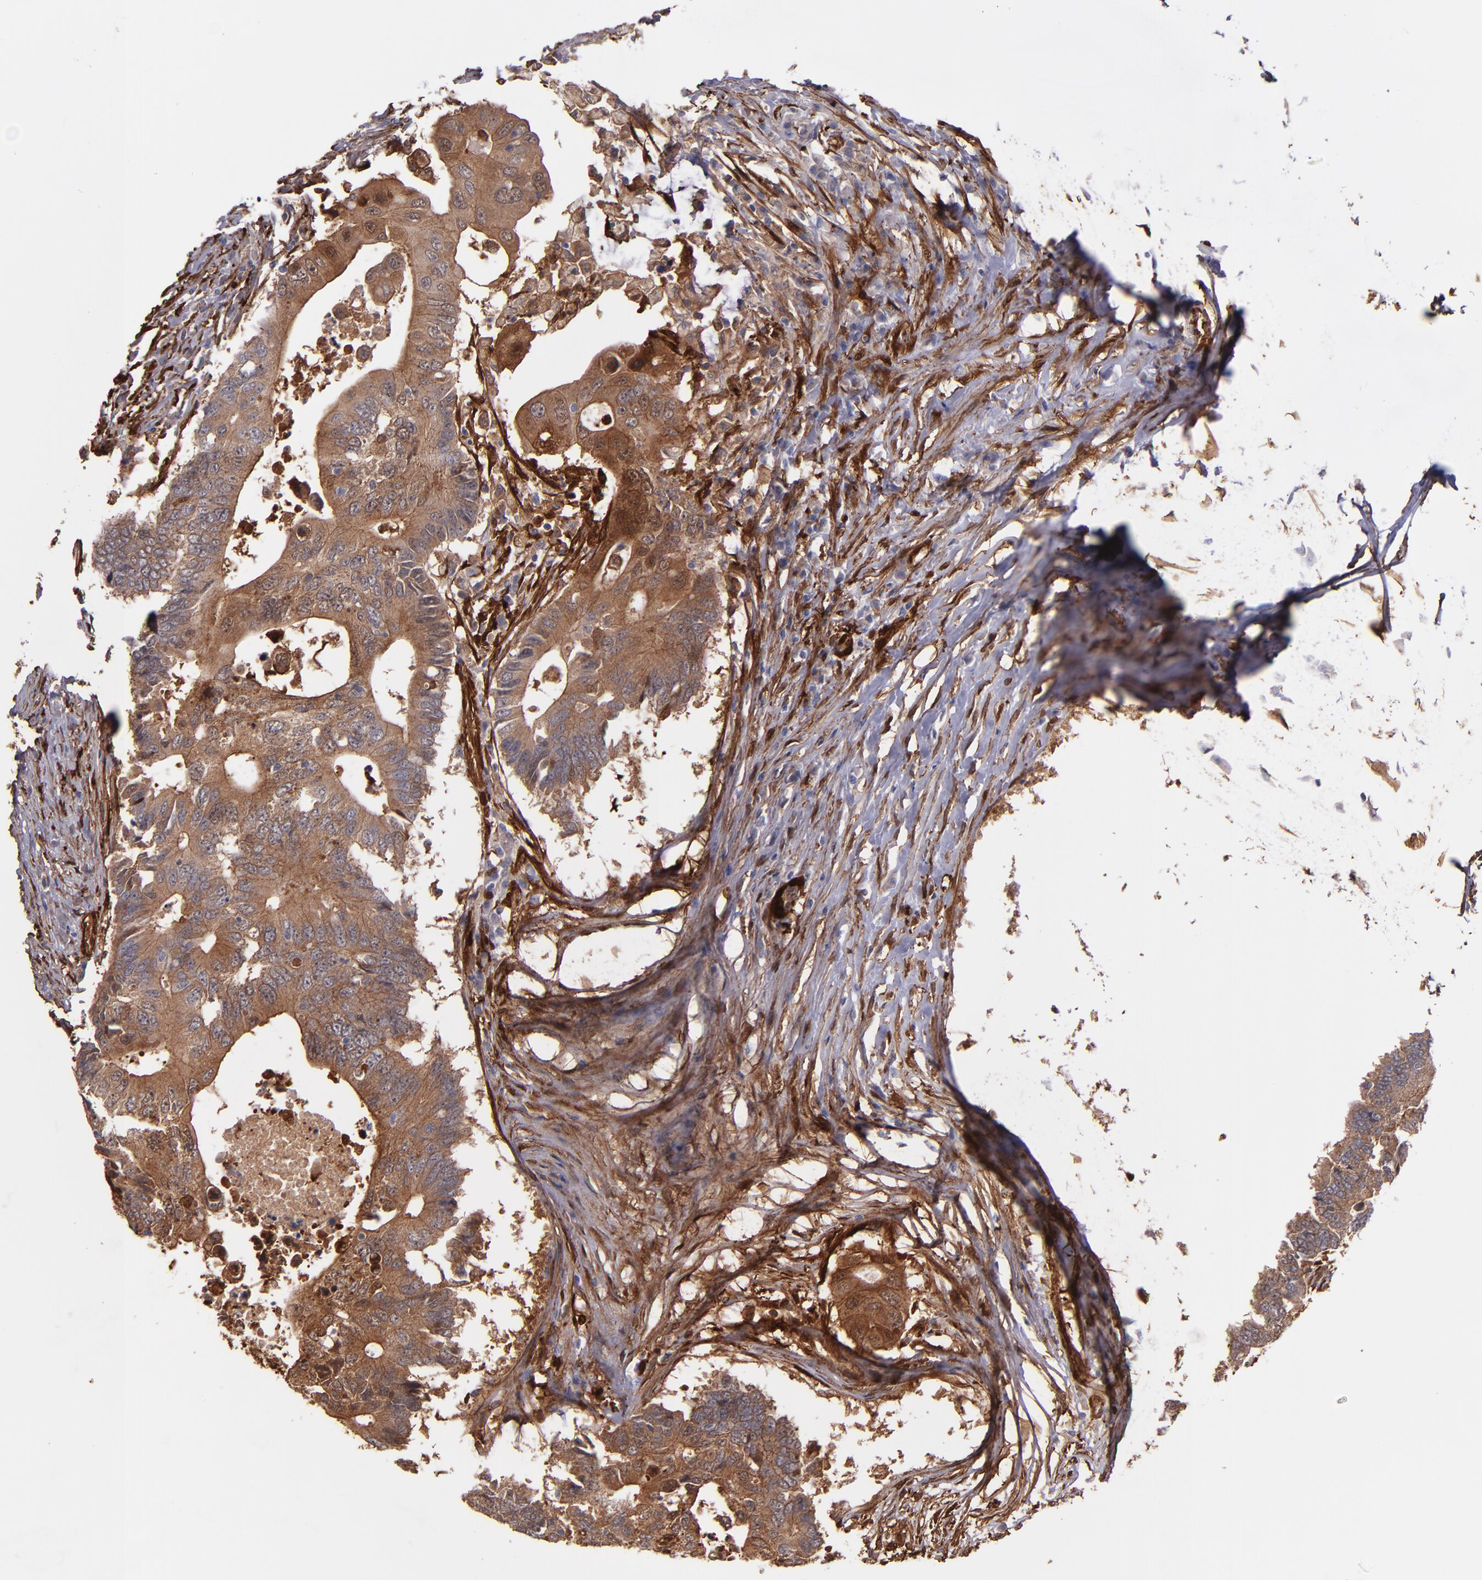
{"staining": {"intensity": "moderate", "quantity": ">75%", "location": "cytoplasmic/membranous"}, "tissue": "colorectal cancer", "cell_type": "Tumor cells", "image_type": "cancer", "snomed": [{"axis": "morphology", "description": "Adenocarcinoma, NOS"}, {"axis": "topography", "description": "Colon"}], "caption": "Immunohistochemistry (IHC) of colorectal cancer (adenocarcinoma) displays medium levels of moderate cytoplasmic/membranous expression in approximately >75% of tumor cells.", "gene": "VCL", "patient": {"sex": "male", "age": 71}}